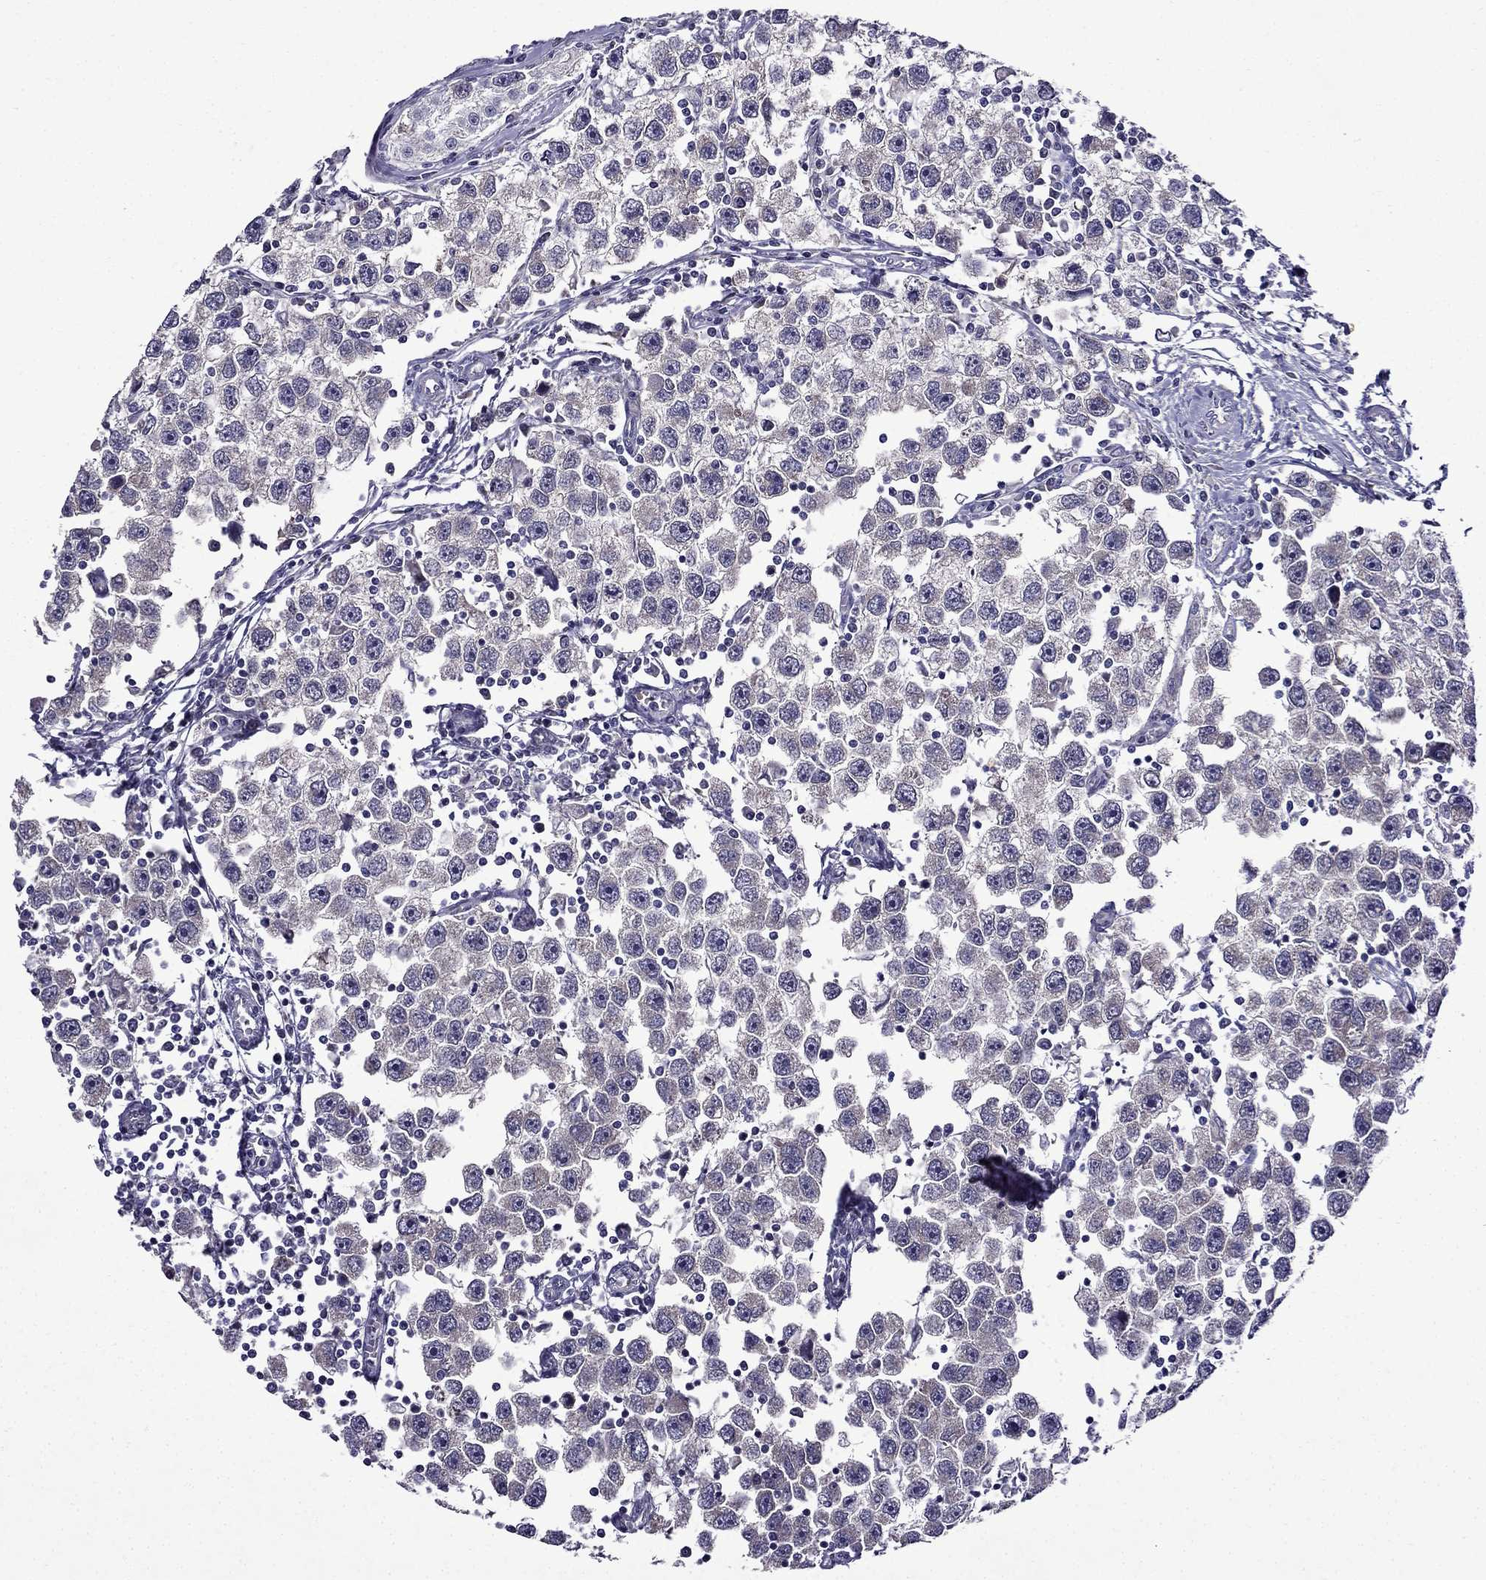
{"staining": {"intensity": "negative", "quantity": "none", "location": "none"}, "tissue": "testis cancer", "cell_type": "Tumor cells", "image_type": "cancer", "snomed": [{"axis": "morphology", "description": "Seminoma, NOS"}, {"axis": "topography", "description": "Testis"}], "caption": "This is an IHC image of testis cancer (seminoma). There is no expression in tumor cells.", "gene": "PI16", "patient": {"sex": "male", "age": 30}}